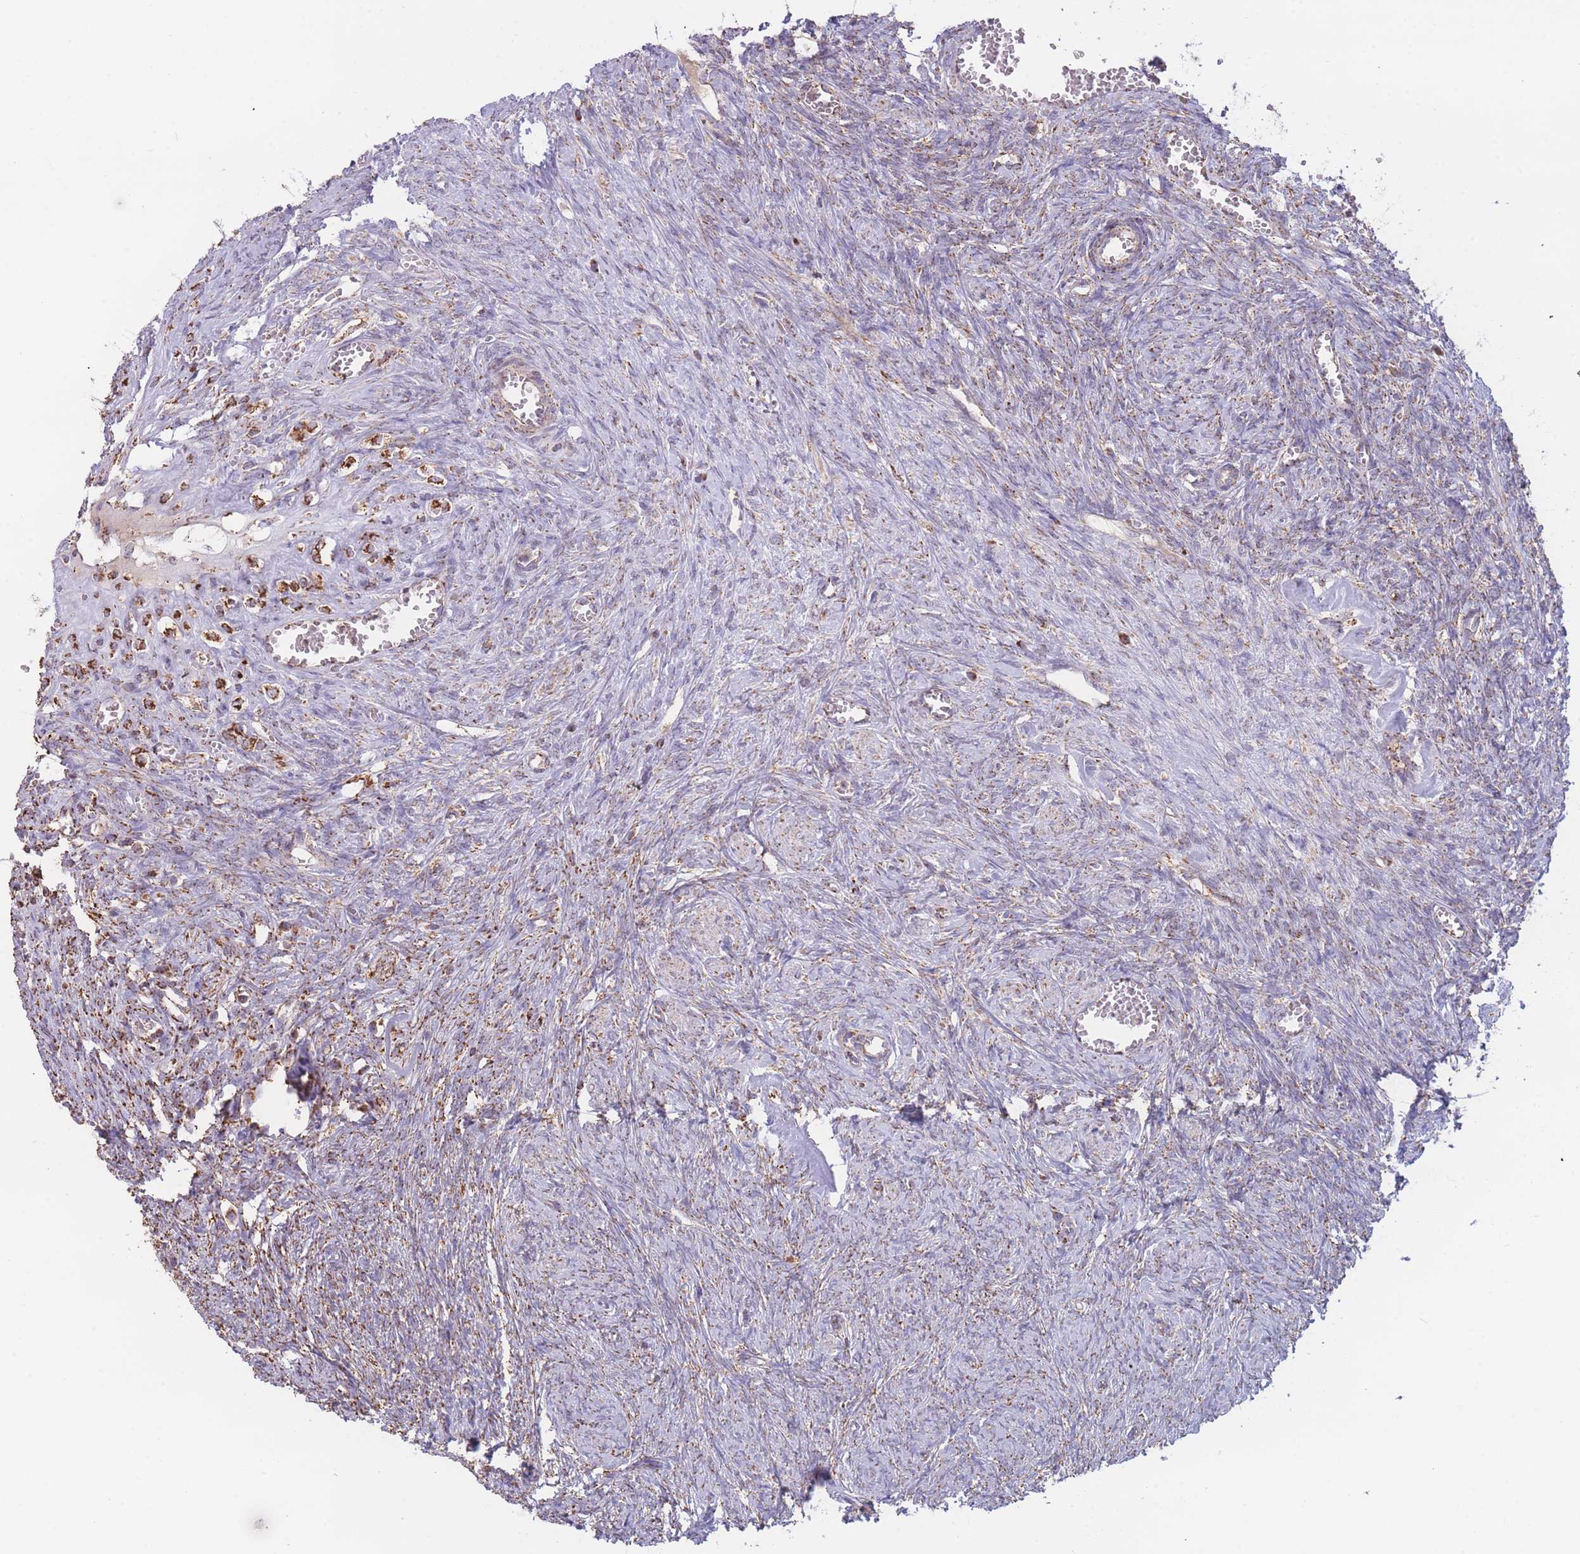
{"staining": {"intensity": "weak", "quantity": "25%-75%", "location": "cytoplasmic/membranous"}, "tissue": "ovary", "cell_type": "Ovarian stroma cells", "image_type": "normal", "snomed": [{"axis": "morphology", "description": "Normal tissue, NOS"}, {"axis": "topography", "description": "Ovary"}], "caption": "Immunohistochemical staining of unremarkable ovary exhibits 25%-75% levels of weak cytoplasmic/membranous protein staining in approximately 25%-75% of ovarian stroma cells.", "gene": "MRPL17", "patient": {"sex": "female", "age": 44}}